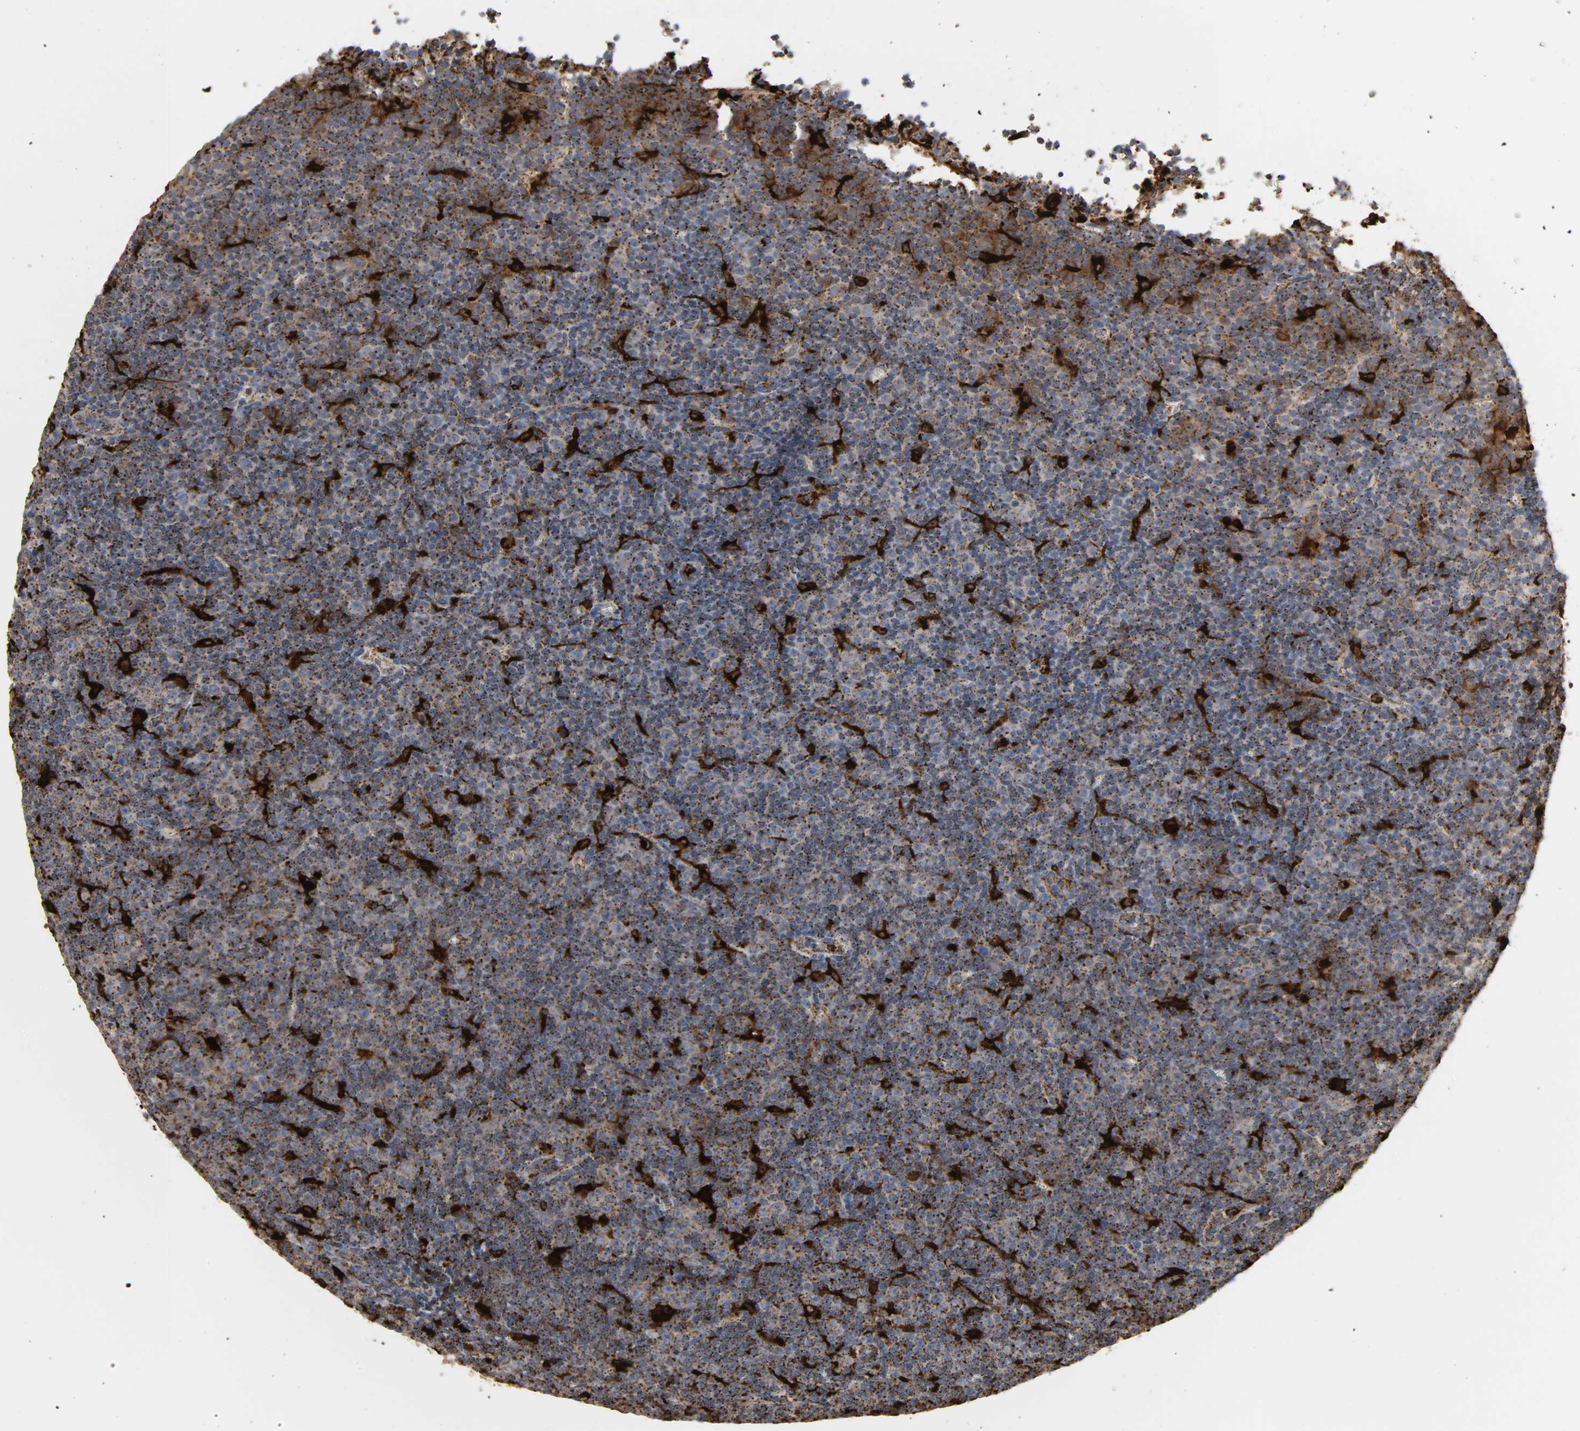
{"staining": {"intensity": "strong", "quantity": ">75%", "location": "cytoplasmic/membranous"}, "tissue": "lymphoma", "cell_type": "Tumor cells", "image_type": "cancer", "snomed": [{"axis": "morphology", "description": "Malignant lymphoma, non-Hodgkin's type, Low grade"}, {"axis": "topography", "description": "Lymph node"}], "caption": "Protein positivity by immunohistochemistry reveals strong cytoplasmic/membranous expression in about >75% of tumor cells in lymphoma.", "gene": "PSAP", "patient": {"sex": "female", "age": 67}}